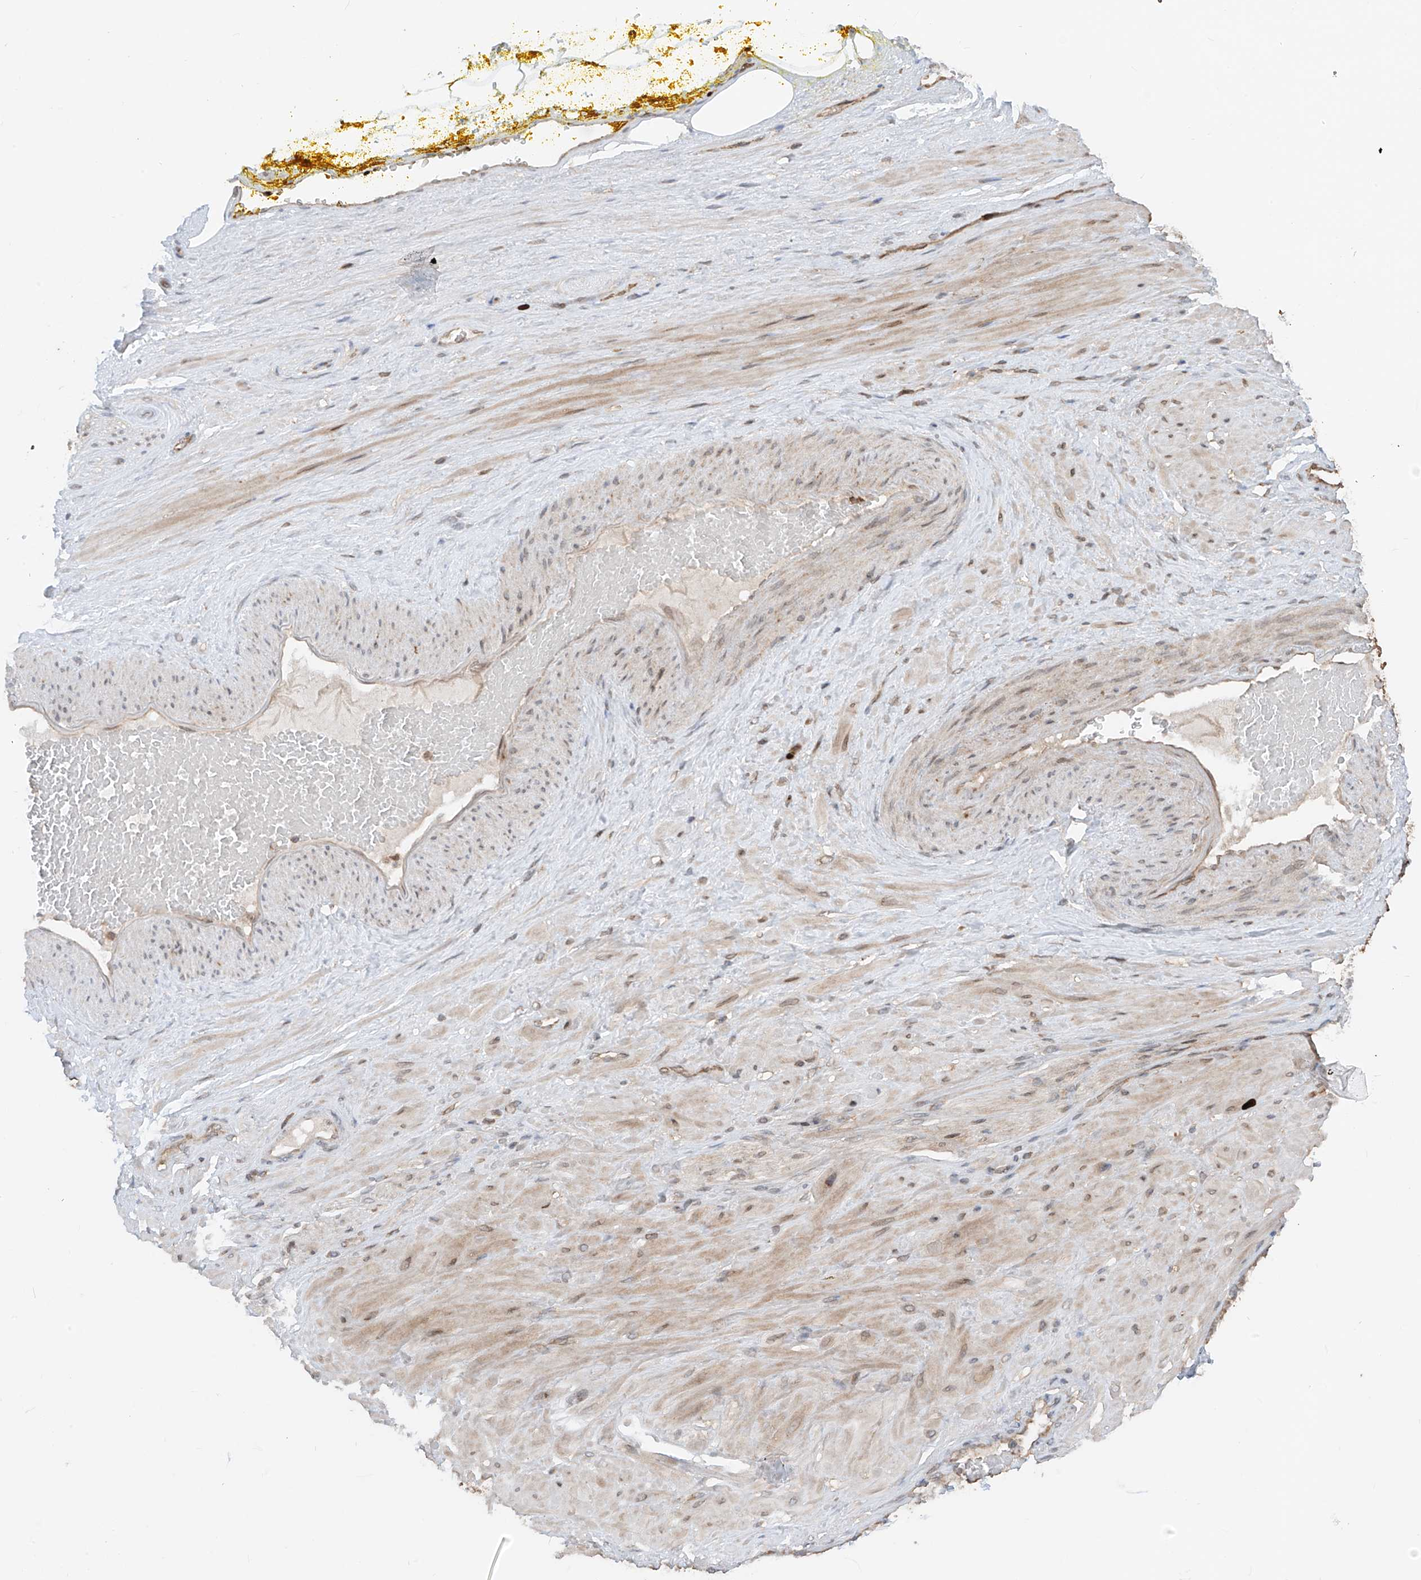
{"staining": {"intensity": "moderate", "quantity": ">75%", "location": "cytoplasmic/membranous,nuclear"}, "tissue": "adipose tissue", "cell_type": "Adipocytes", "image_type": "normal", "snomed": [{"axis": "morphology", "description": "Normal tissue, NOS"}, {"axis": "morphology", "description": "Adenocarcinoma, Low grade"}, {"axis": "topography", "description": "Prostate"}, {"axis": "topography", "description": "Peripheral nerve tissue"}], "caption": "A histopathology image showing moderate cytoplasmic/membranous,nuclear expression in approximately >75% of adipocytes in benign adipose tissue, as visualized by brown immunohistochemical staining.", "gene": "AHCTF1", "patient": {"sex": "male", "age": 63}}